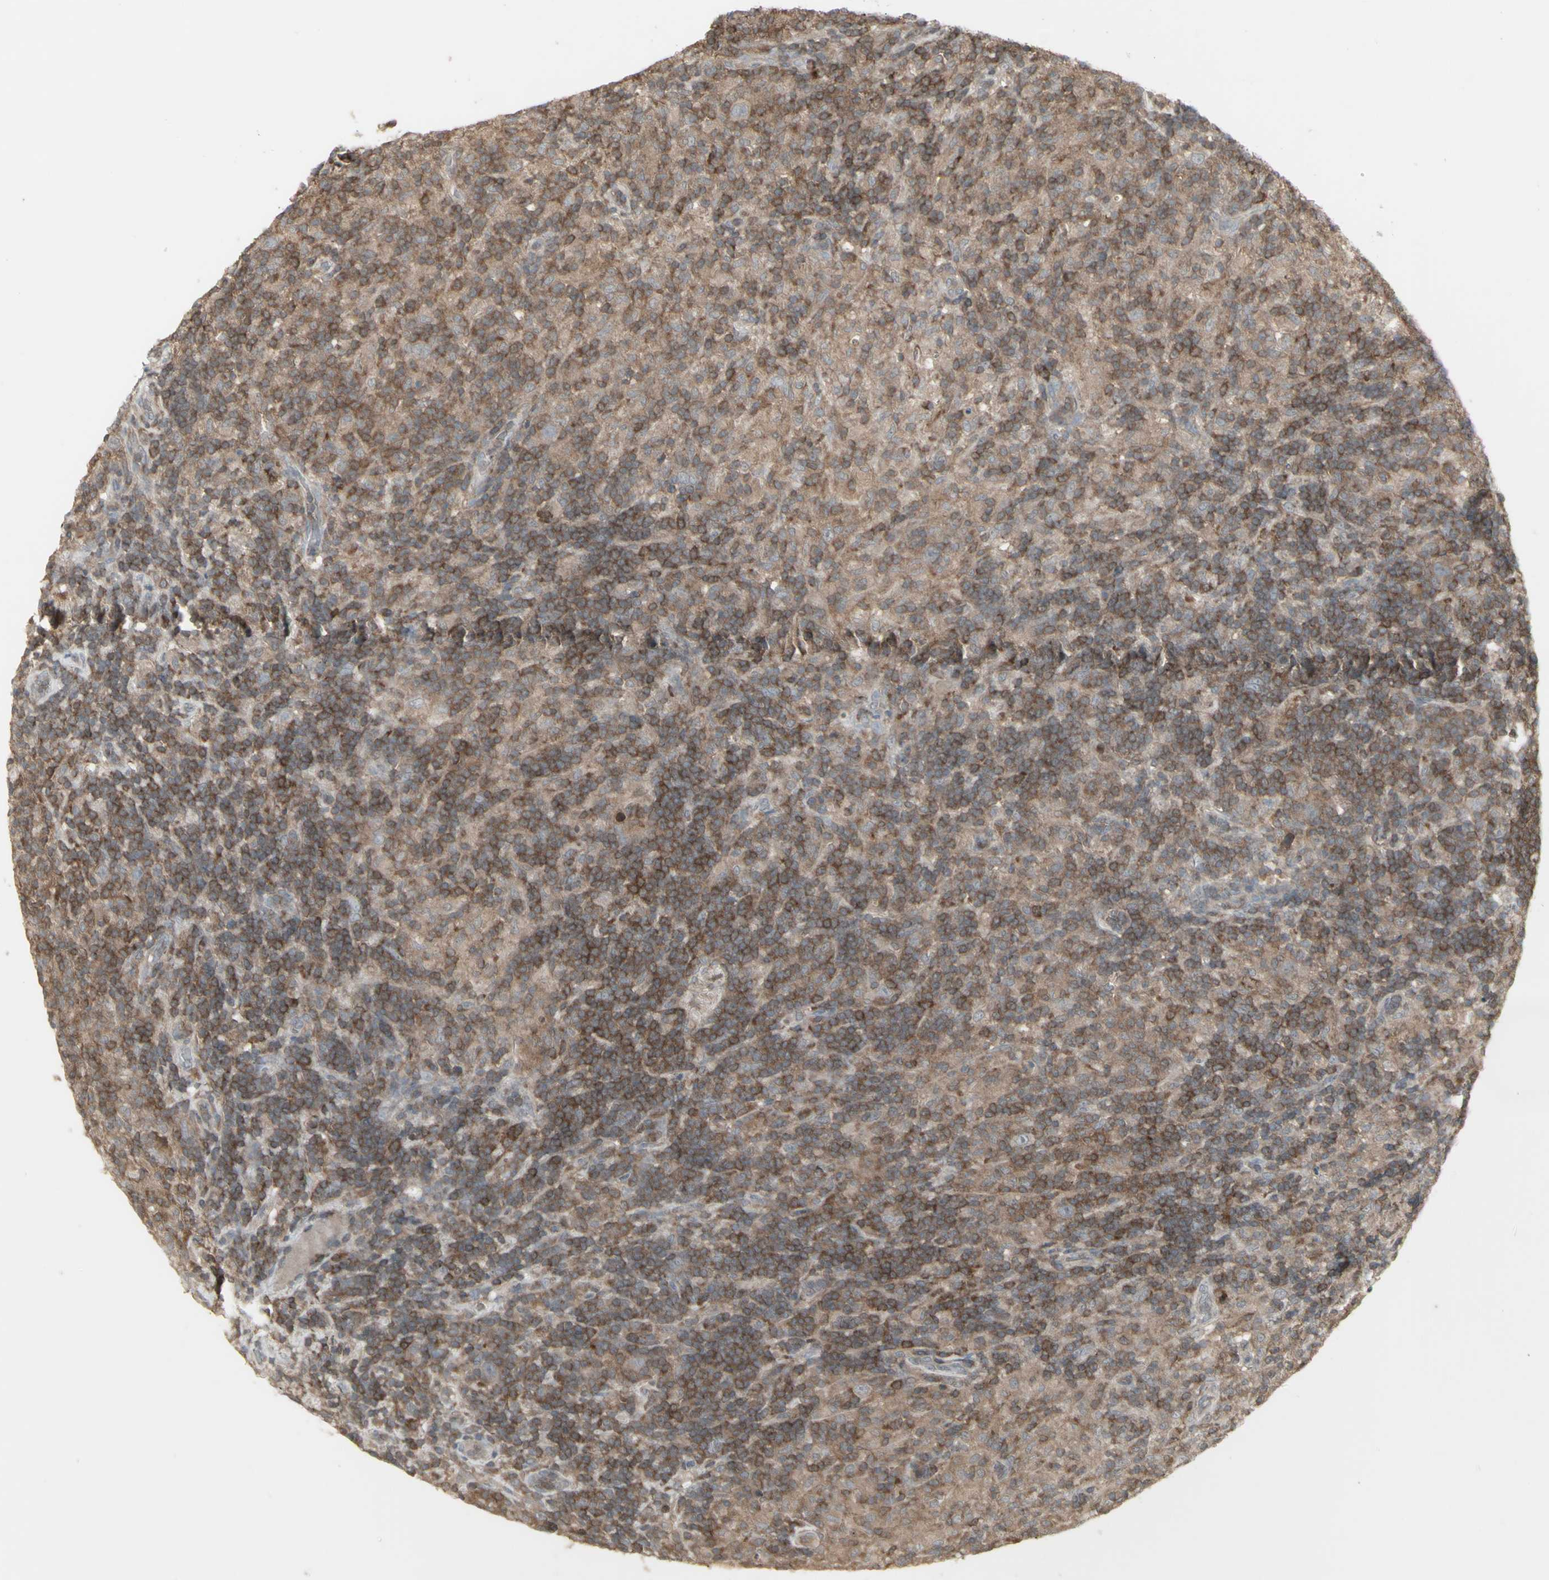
{"staining": {"intensity": "negative", "quantity": "none", "location": "none"}, "tissue": "lymphoma", "cell_type": "Tumor cells", "image_type": "cancer", "snomed": [{"axis": "morphology", "description": "Hodgkin's disease, NOS"}, {"axis": "topography", "description": "Lymph node"}], "caption": "Tumor cells are negative for protein expression in human lymphoma.", "gene": "CSK", "patient": {"sex": "male", "age": 70}}